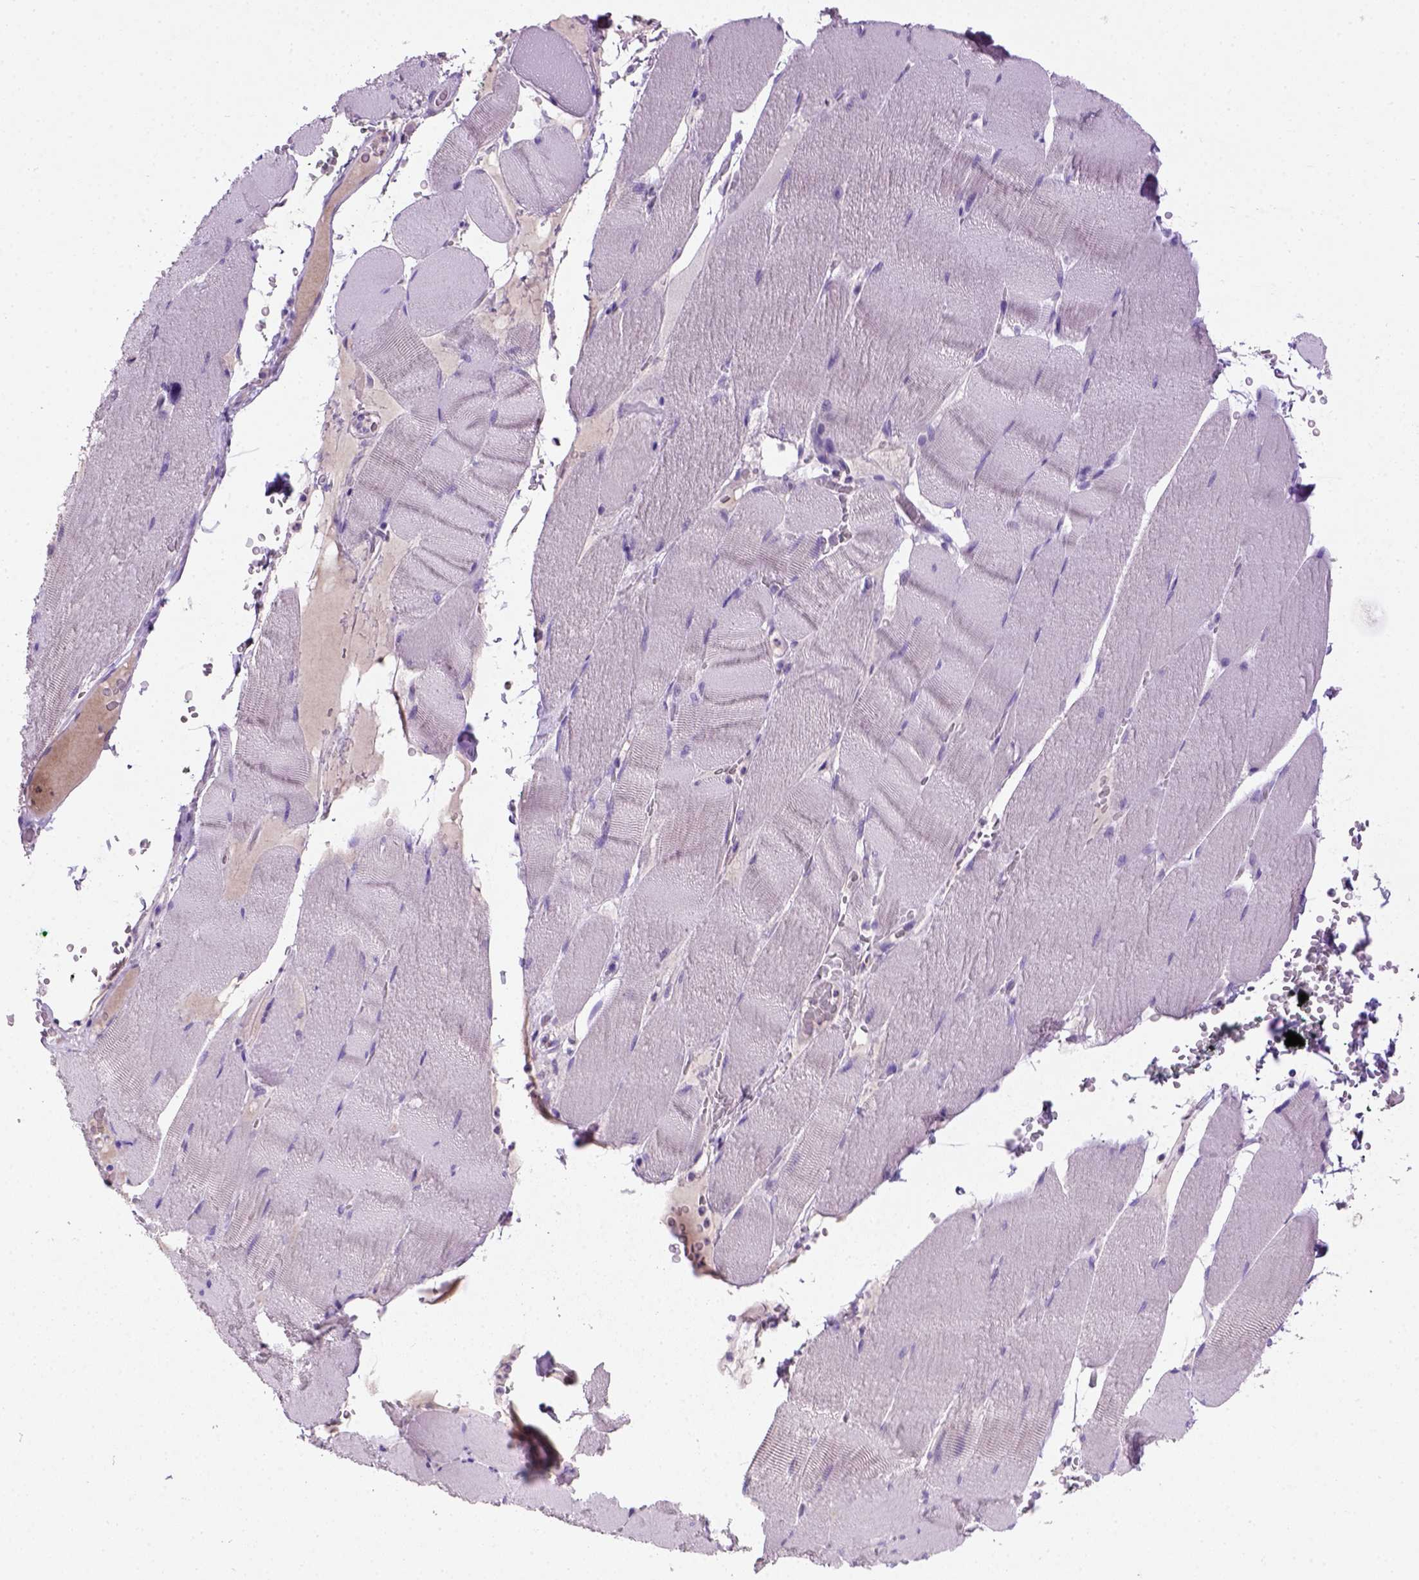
{"staining": {"intensity": "negative", "quantity": "none", "location": "none"}, "tissue": "skeletal muscle", "cell_type": "Myocytes", "image_type": "normal", "snomed": [{"axis": "morphology", "description": "Normal tissue, NOS"}, {"axis": "topography", "description": "Skeletal muscle"}], "caption": "IHC image of unremarkable skeletal muscle: human skeletal muscle stained with DAB (3,3'-diaminobenzidine) exhibits no significant protein staining in myocytes.", "gene": "CDH1", "patient": {"sex": "male", "age": 56}}